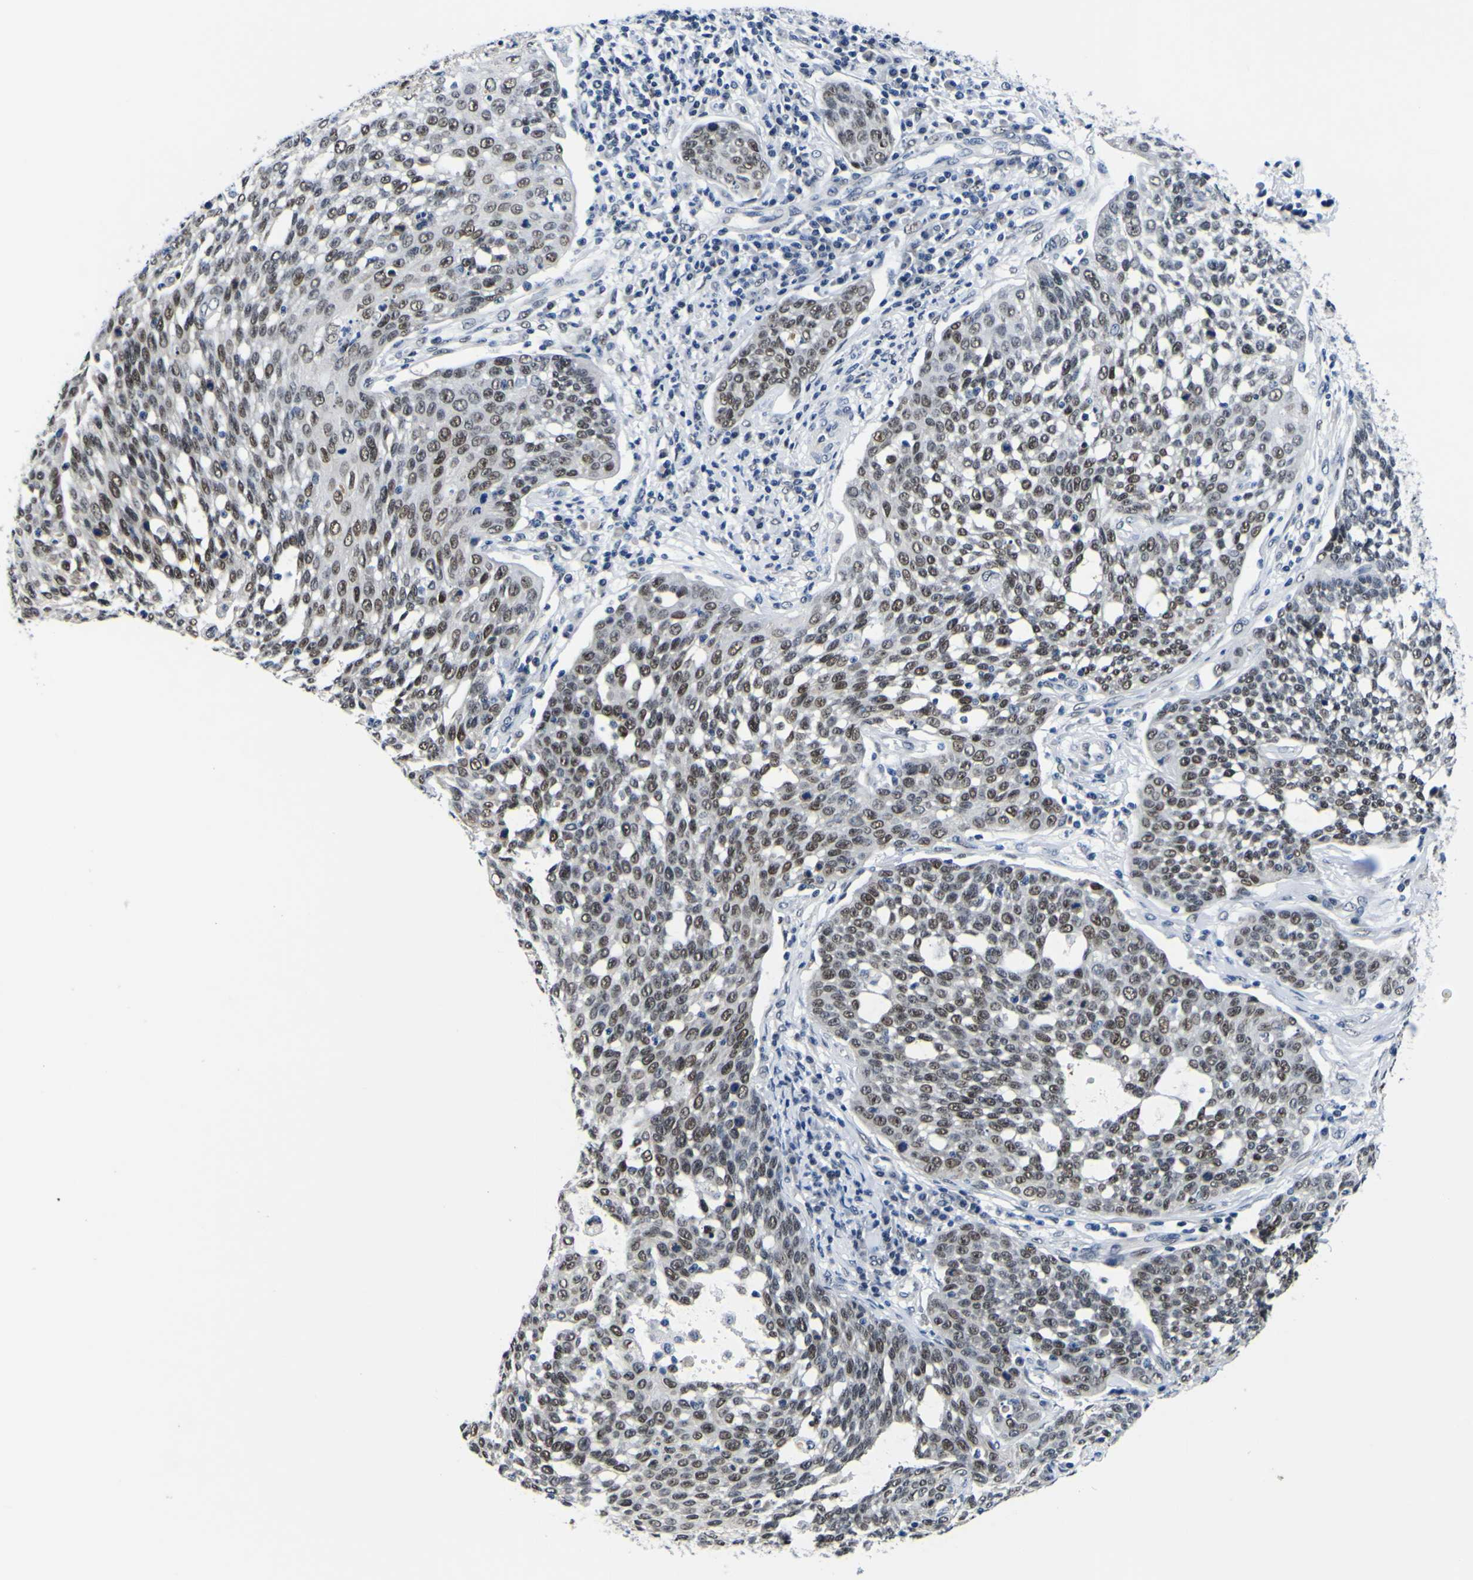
{"staining": {"intensity": "moderate", "quantity": ">75%", "location": "nuclear"}, "tissue": "cervical cancer", "cell_type": "Tumor cells", "image_type": "cancer", "snomed": [{"axis": "morphology", "description": "Squamous cell carcinoma, NOS"}, {"axis": "topography", "description": "Cervix"}], "caption": "Cervical cancer (squamous cell carcinoma) was stained to show a protein in brown. There is medium levels of moderate nuclear positivity in approximately >75% of tumor cells.", "gene": "CUL4B", "patient": {"sex": "female", "age": 34}}